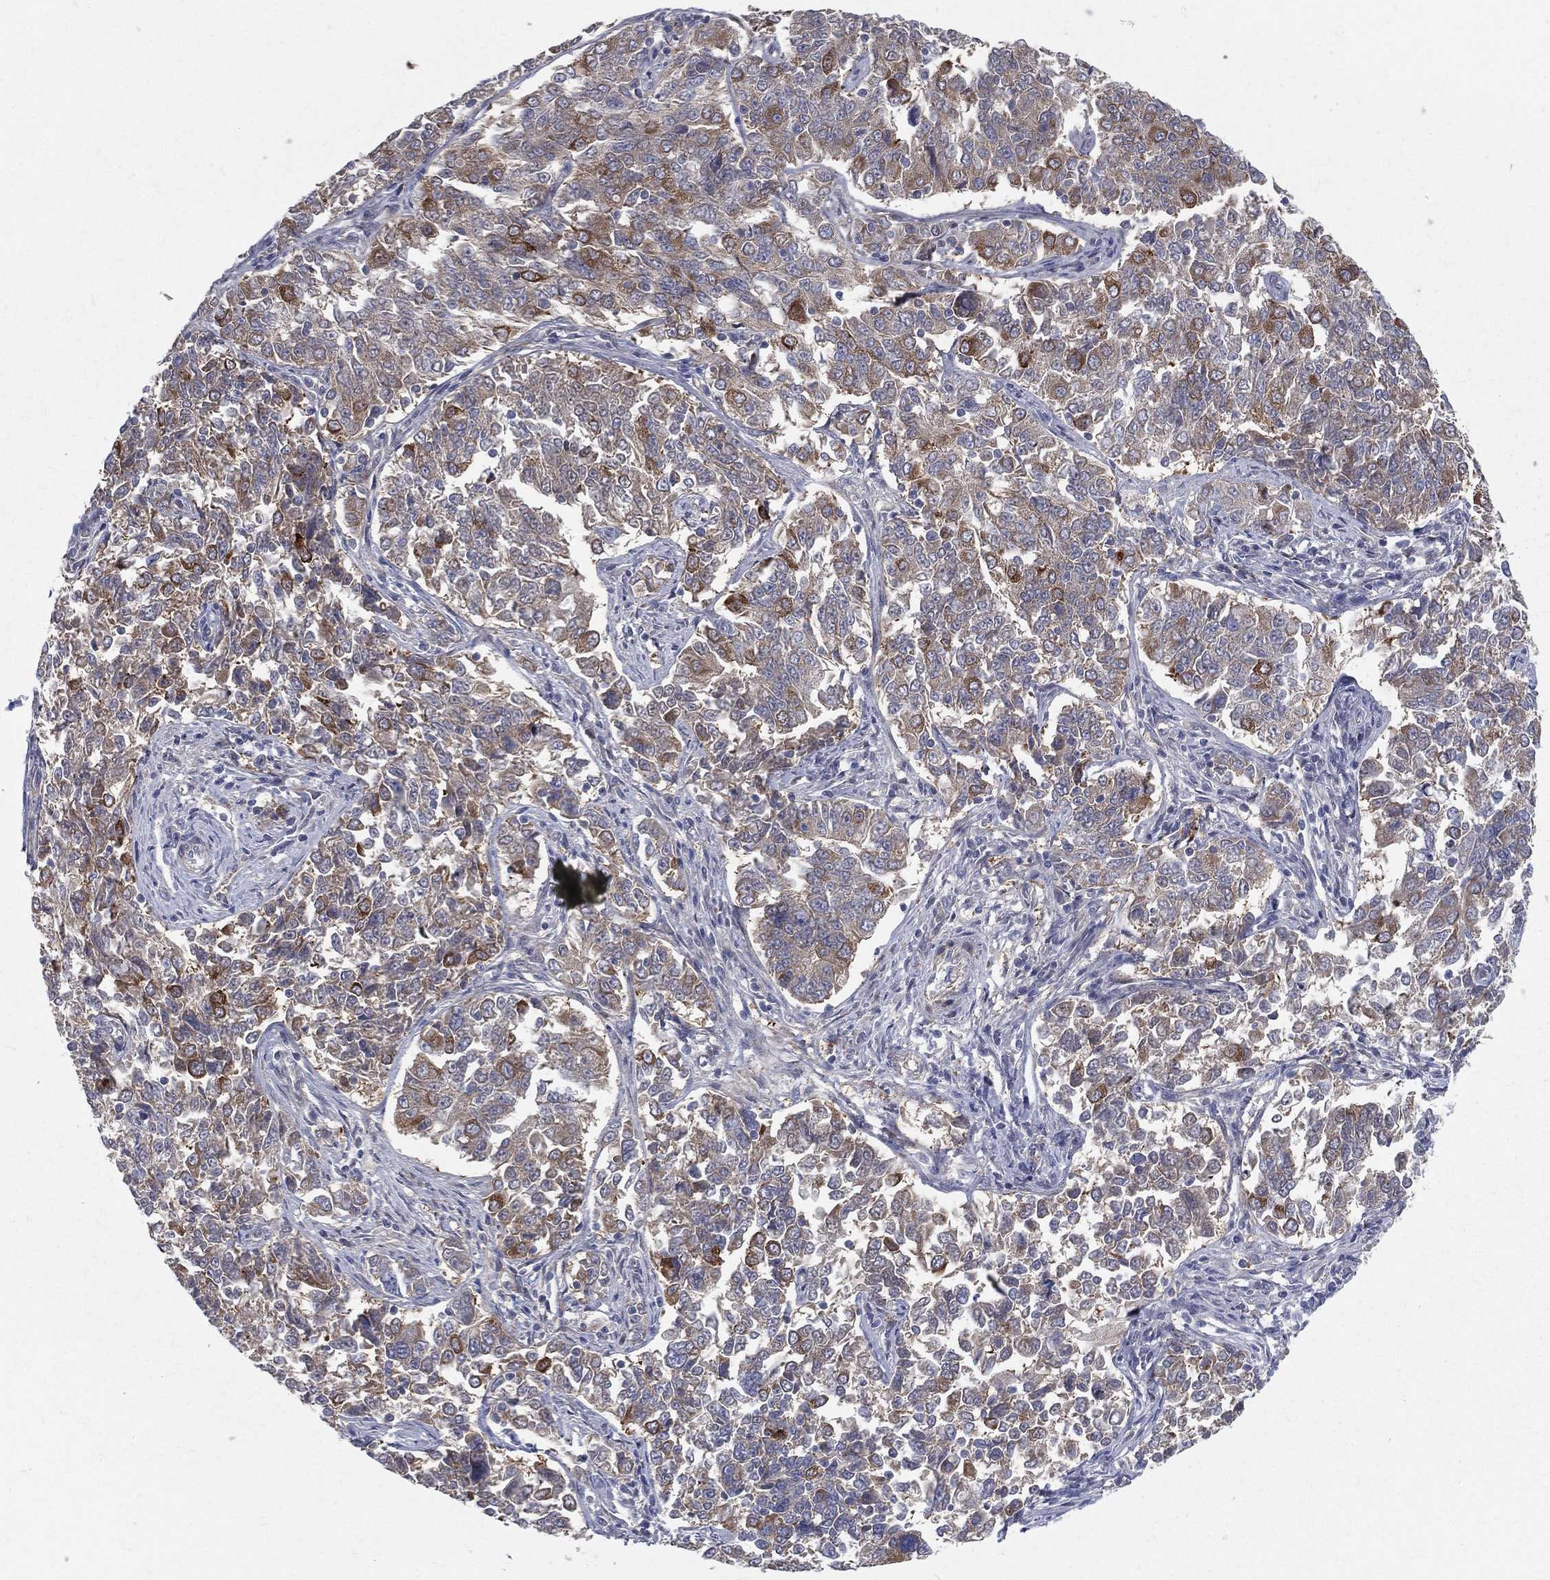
{"staining": {"intensity": "moderate", "quantity": "25%-75%", "location": "cytoplasmic/membranous"}, "tissue": "endometrial cancer", "cell_type": "Tumor cells", "image_type": "cancer", "snomed": [{"axis": "morphology", "description": "Adenocarcinoma, NOS"}, {"axis": "topography", "description": "Endometrium"}], "caption": "A brown stain shows moderate cytoplasmic/membranous positivity of a protein in human endometrial cancer tumor cells. (DAB (3,3'-diaminobenzidine) = brown stain, brightfield microscopy at high magnification).", "gene": "POMZP3", "patient": {"sex": "female", "age": 43}}